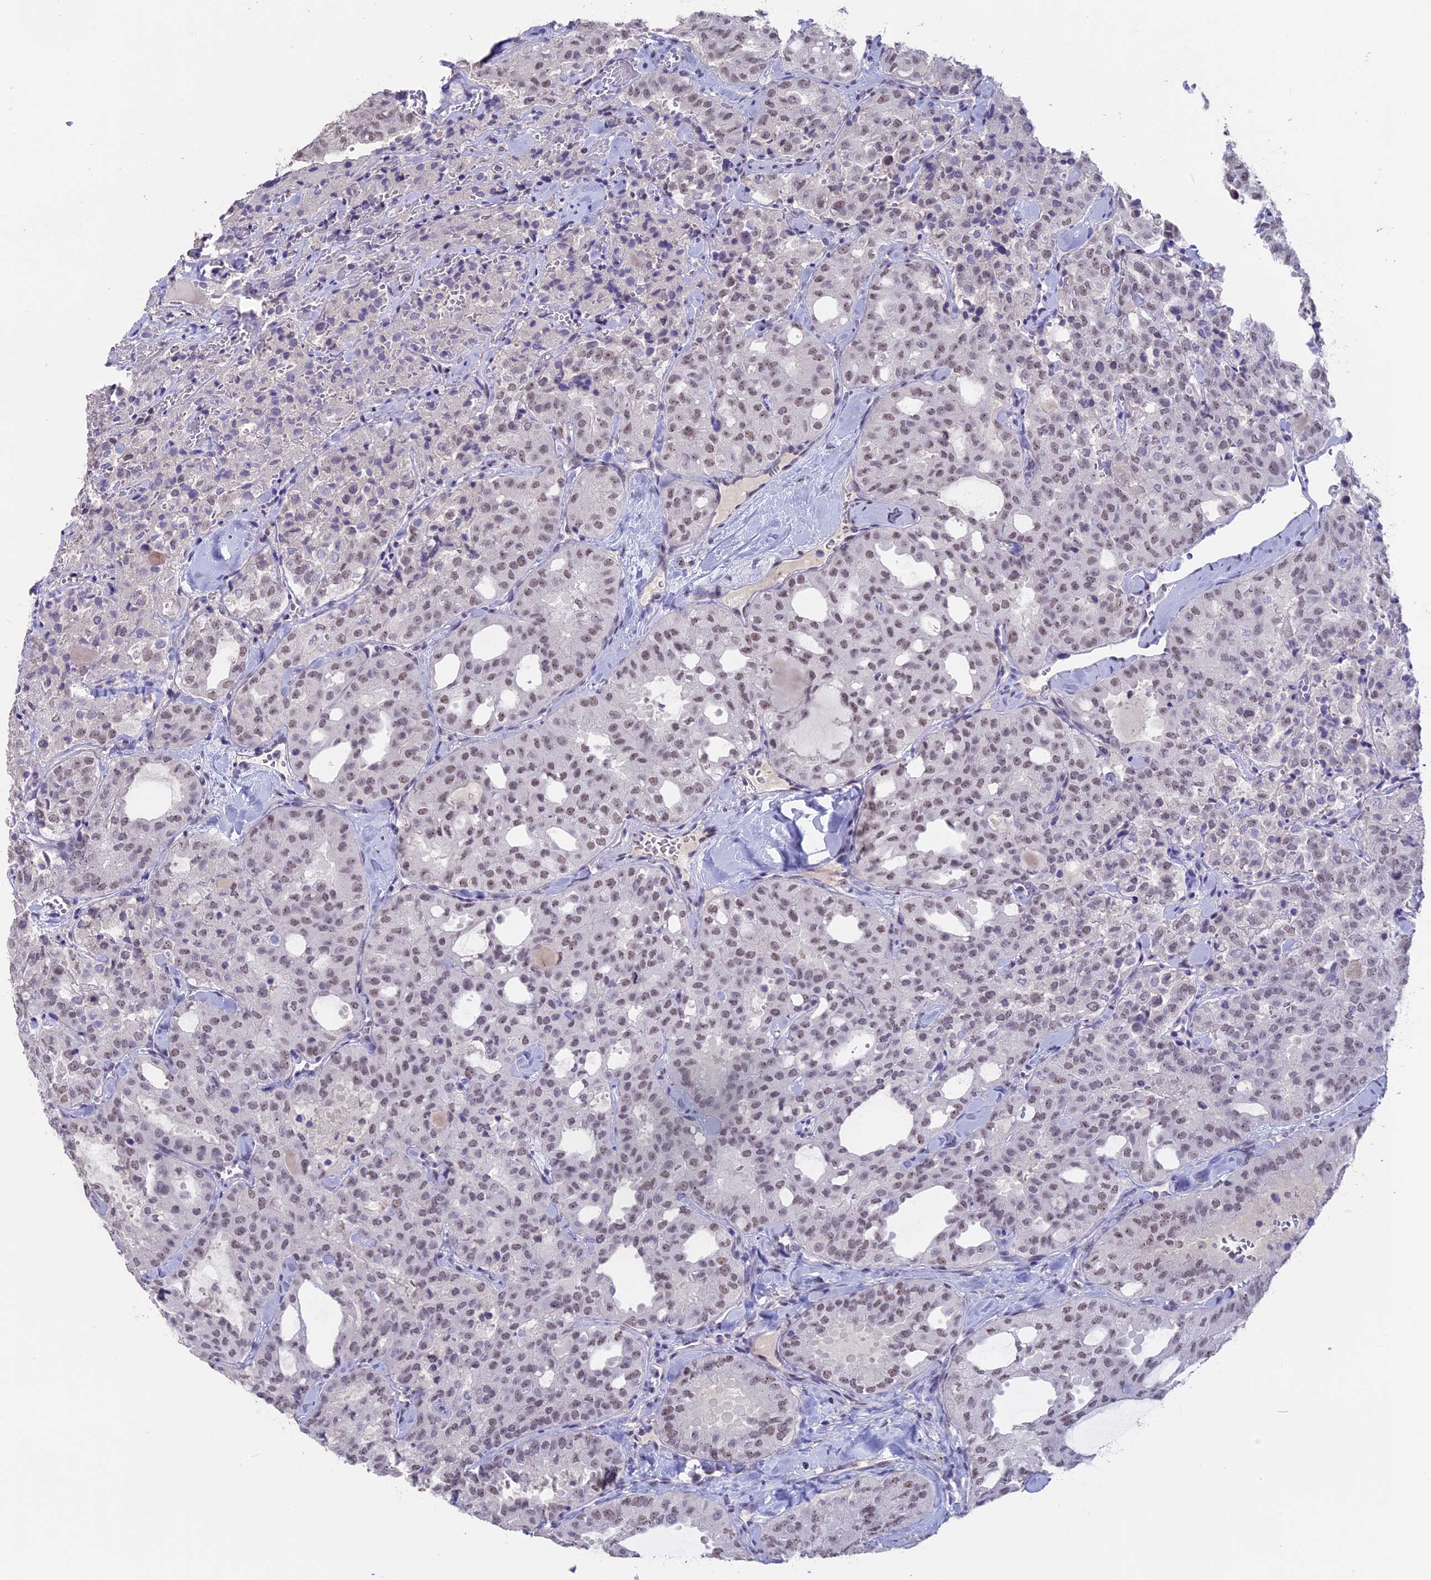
{"staining": {"intensity": "moderate", "quantity": "25%-75%", "location": "nuclear"}, "tissue": "thyroid cancer", "cell_type": "Tumor cells", "image_type": "cancer", "snomed": [{"axis": "morphology", "description": "Follicular adenoma carcinoma, NOS"}, {"axis": "topography", "description": "Thyroid gland"}], "caption": "Moderate nuclear protein expression is identified in approximately 25%-75% of tumor cells in thyroid cancer.", "gene": "SETD2", "patient": {"sex": "male", "age": 75}}